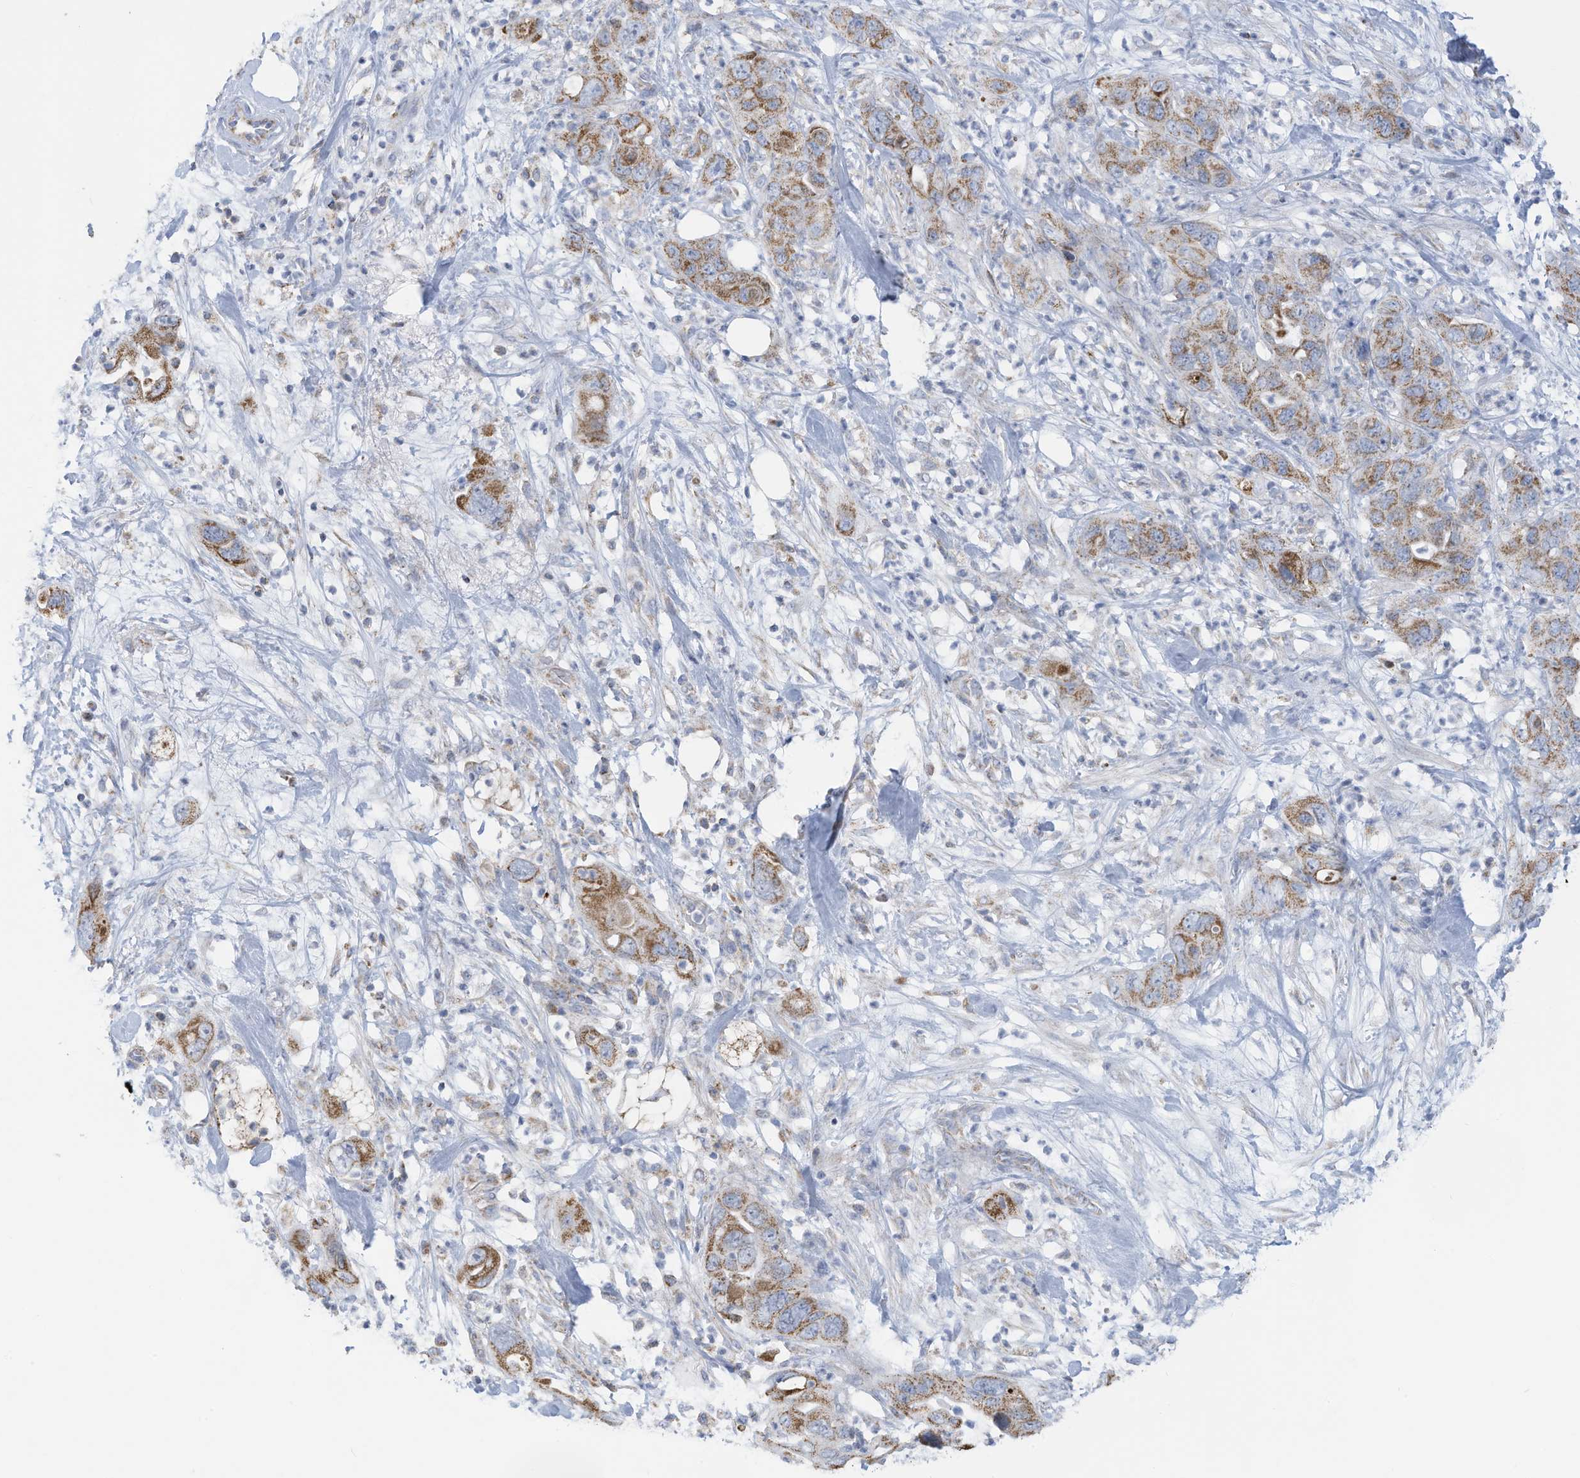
{"staining": {"intensity": "moderate", "quantity": ">75%", "location": "cytoplasmic/membranous"}, "tissue": "pancreatic cancer", "cell_type": "Tumor cells", "image_type": "cancer", "snomed": [{"axis": "morphology", "description": "Adenocarcinoma, NOS"}, {"axis": "topography", "description": "Pancreas"}], "caption": "A high-resolution histopathology image shows immunohistochemistry staining of pancreatic cancer (adenocarcinoma), which reveals moderate cytoplasmic/membranous expression in approximately >75% of tumor cells.", "gene": "NLN", "patient": {"sex": "female", "age": 71}}